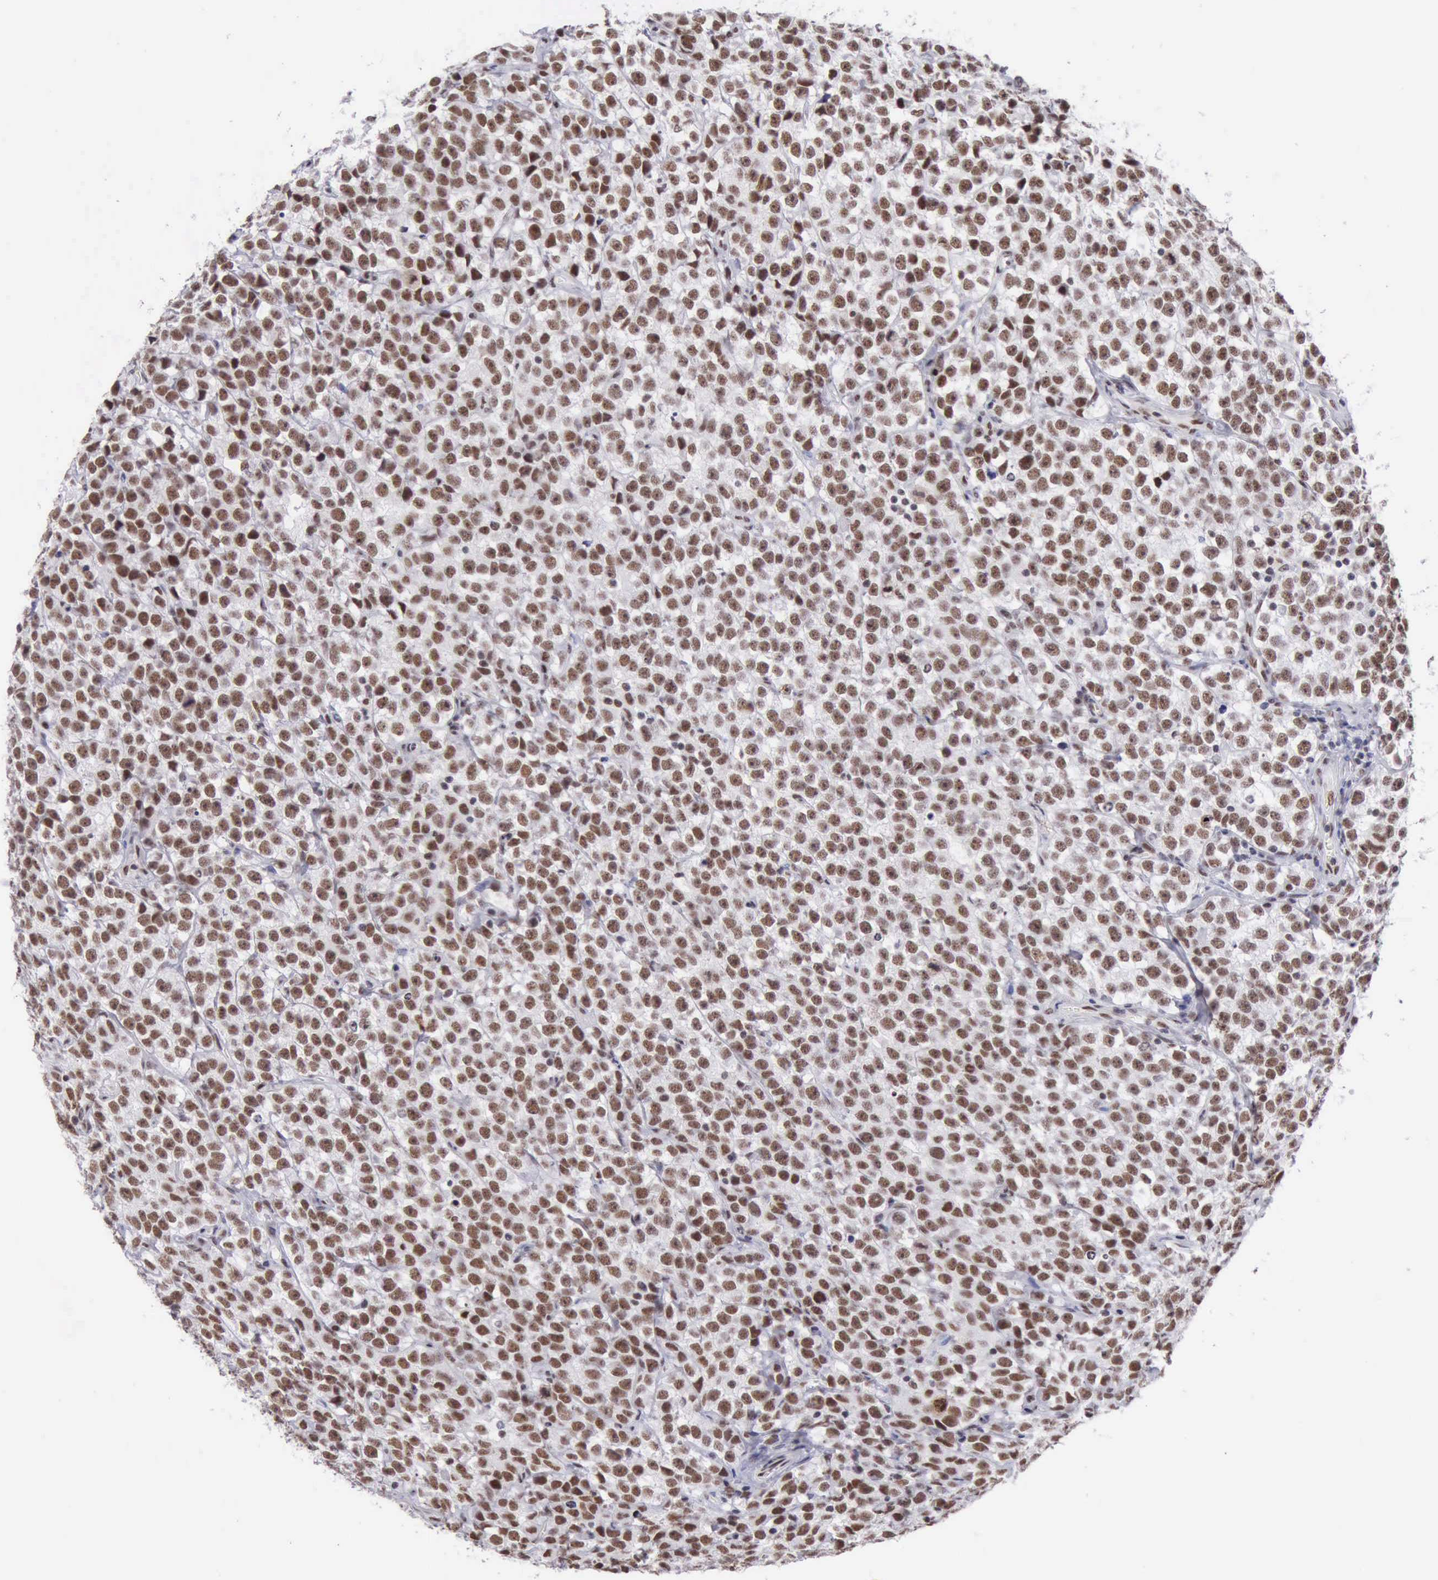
{"staining": {"intensity": "strong", "quantity": ">75%", "location": "nuclear"}, "tissue": "testis cancer", "cell_type": "Tumor cells", "image_type": "cancer", "snomed": [{"axis": "morphology", "description": "Seminoma, NOS"}, {"axis": "topography", "description": "Testis"}], "caption": "The immunohistochemical stain highlights strong nuclear staining in tumor cells of testis cancer (seminoma) tissue. The protein of interest is stained brown, and the nuclei are stained in blue (DAB IHC with brightfield microscopy, high magnification).", "gene": "ERCC4", "patient": {"sex": "male", "age": 25}}